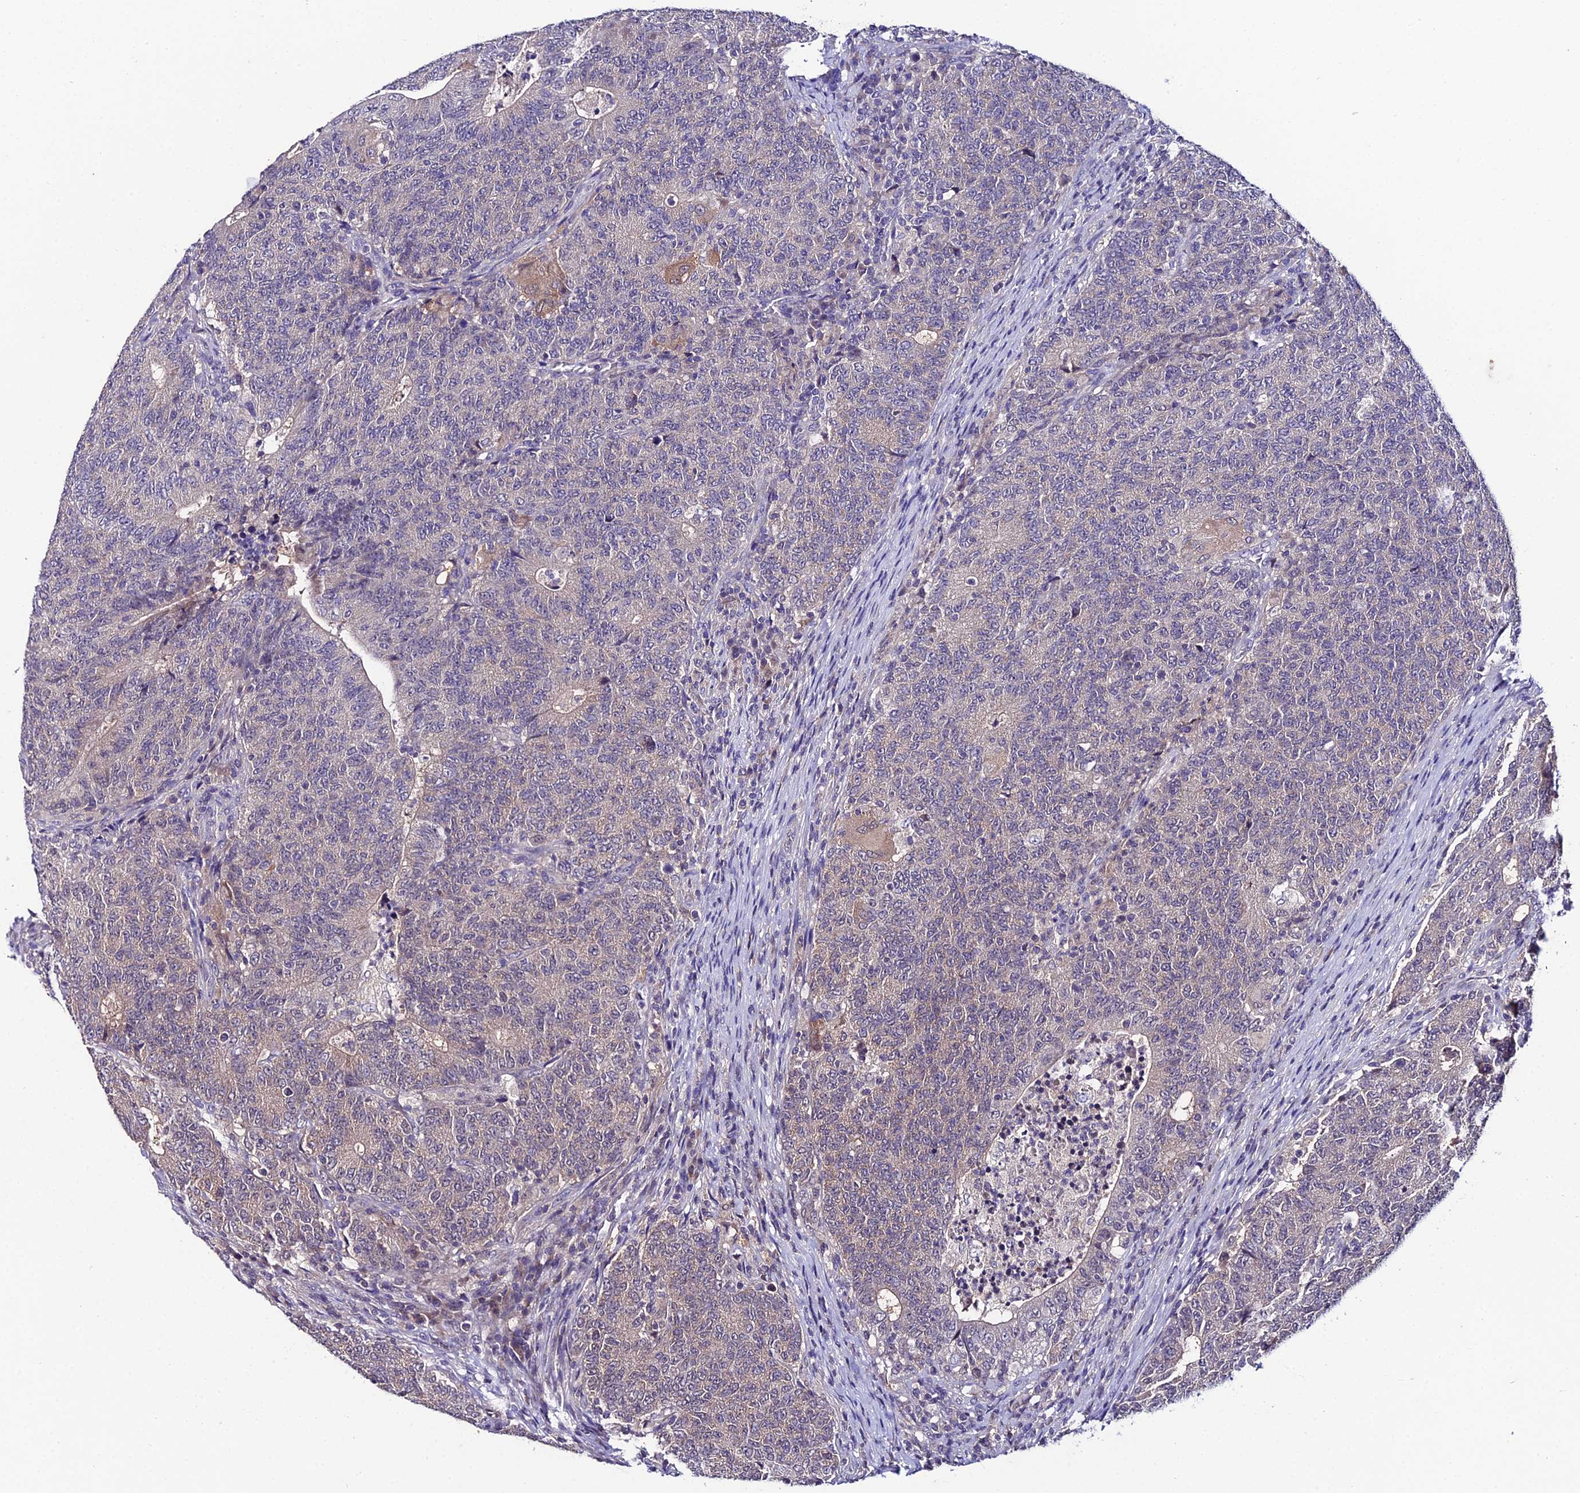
{"staining": {"intensity": "weak", "quantity": "<25%", "location": "cytoplasmic/membranous"}, "tissue": "colorectal cancer", "cell_type": "Tumor cells", "image_type": "cancer", "snomed": [{"axis": "morphology", "description": "Adenocarcinoma, NOS"}, {"axis": "topography", "description": "Colon"}], "caption": "This is an immunohistochemistry (IHC) photomicrograph of human colorectal cancer (adenocarcinoma). There is no staining in tumor cells.", "gene": "LGALS7", "patient": {"sex": "female", "age": 75}}